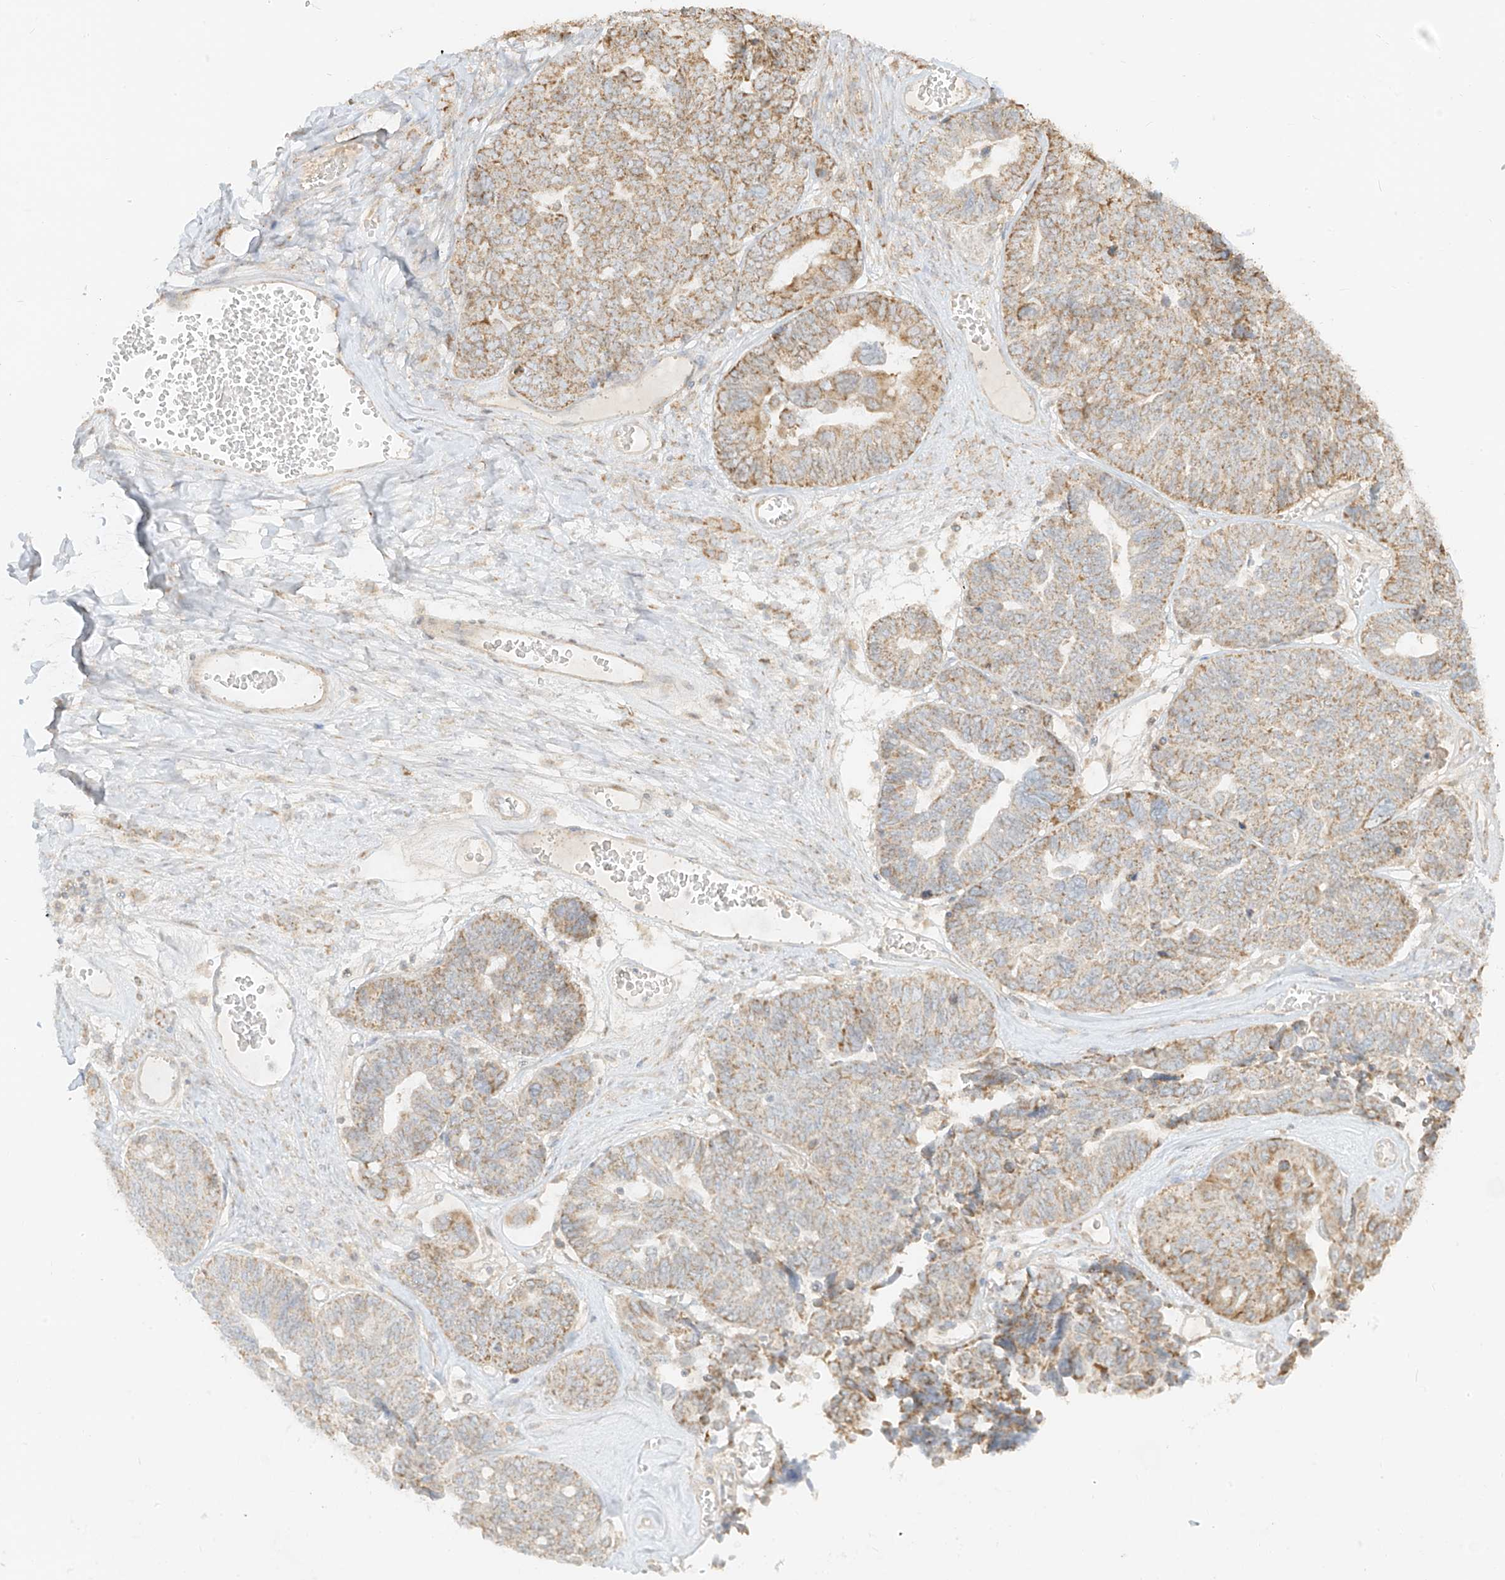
{"staining": {"intensity": "moderate", "quantity": "25%-75%", "location": "cytoplasmic/membranous"}, "tissue": "ovarian cancer", "cell_type": "Tumor cells", "image_type": "cancer", "snomed": [{"axis": "morphology", "description": "Cystadenocarcinoma, serous, NOS"}, {"axis": "topography", "description": "Ovary"}], "caption": "A brown stain labels moderate cytoplasmic/membranous positivity of a protein in human ovarian cancer tumor cells.", "gene": "ZIM3", "patient": {"sex": "female", "age": 79}}